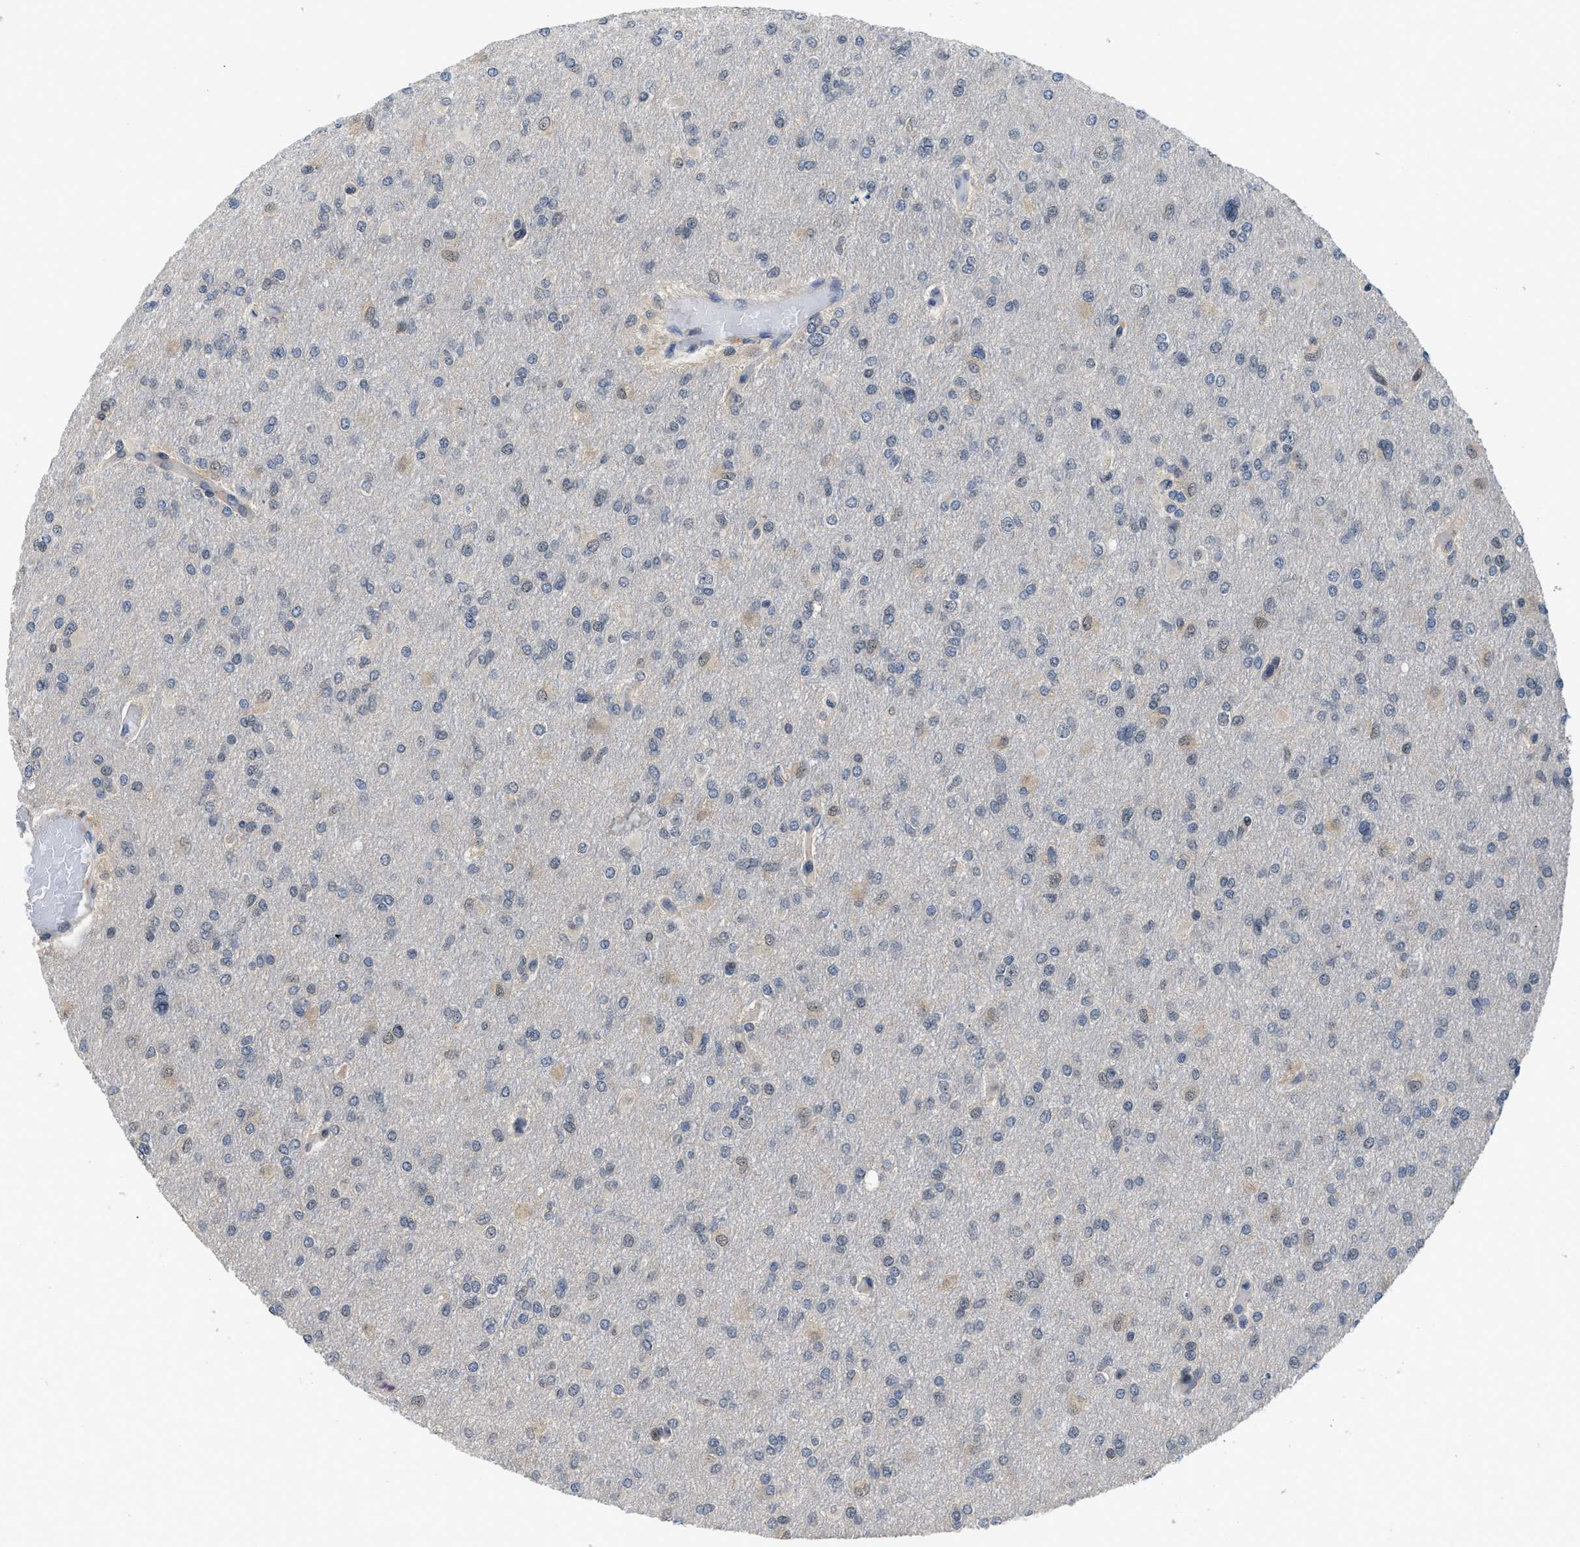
{"staining": {"intensity": "negative", "quantity": "none", "location": "none"}, "tissue": "glioma", "cell_type": "Tumor cells", "image_type": "cancer", "snomed": [{"axis": "morphology", "description": "Glioma, malignant, High grade"}, {"axis": "topography", "description": "Cerebral cortex"}], "caption": "Malignant glioma (high-grade) was stained to show a protein in brown. There is no significant staining in tumor cells.", "gene": "TES", "patient": {"sex": "female", "age": 36}}